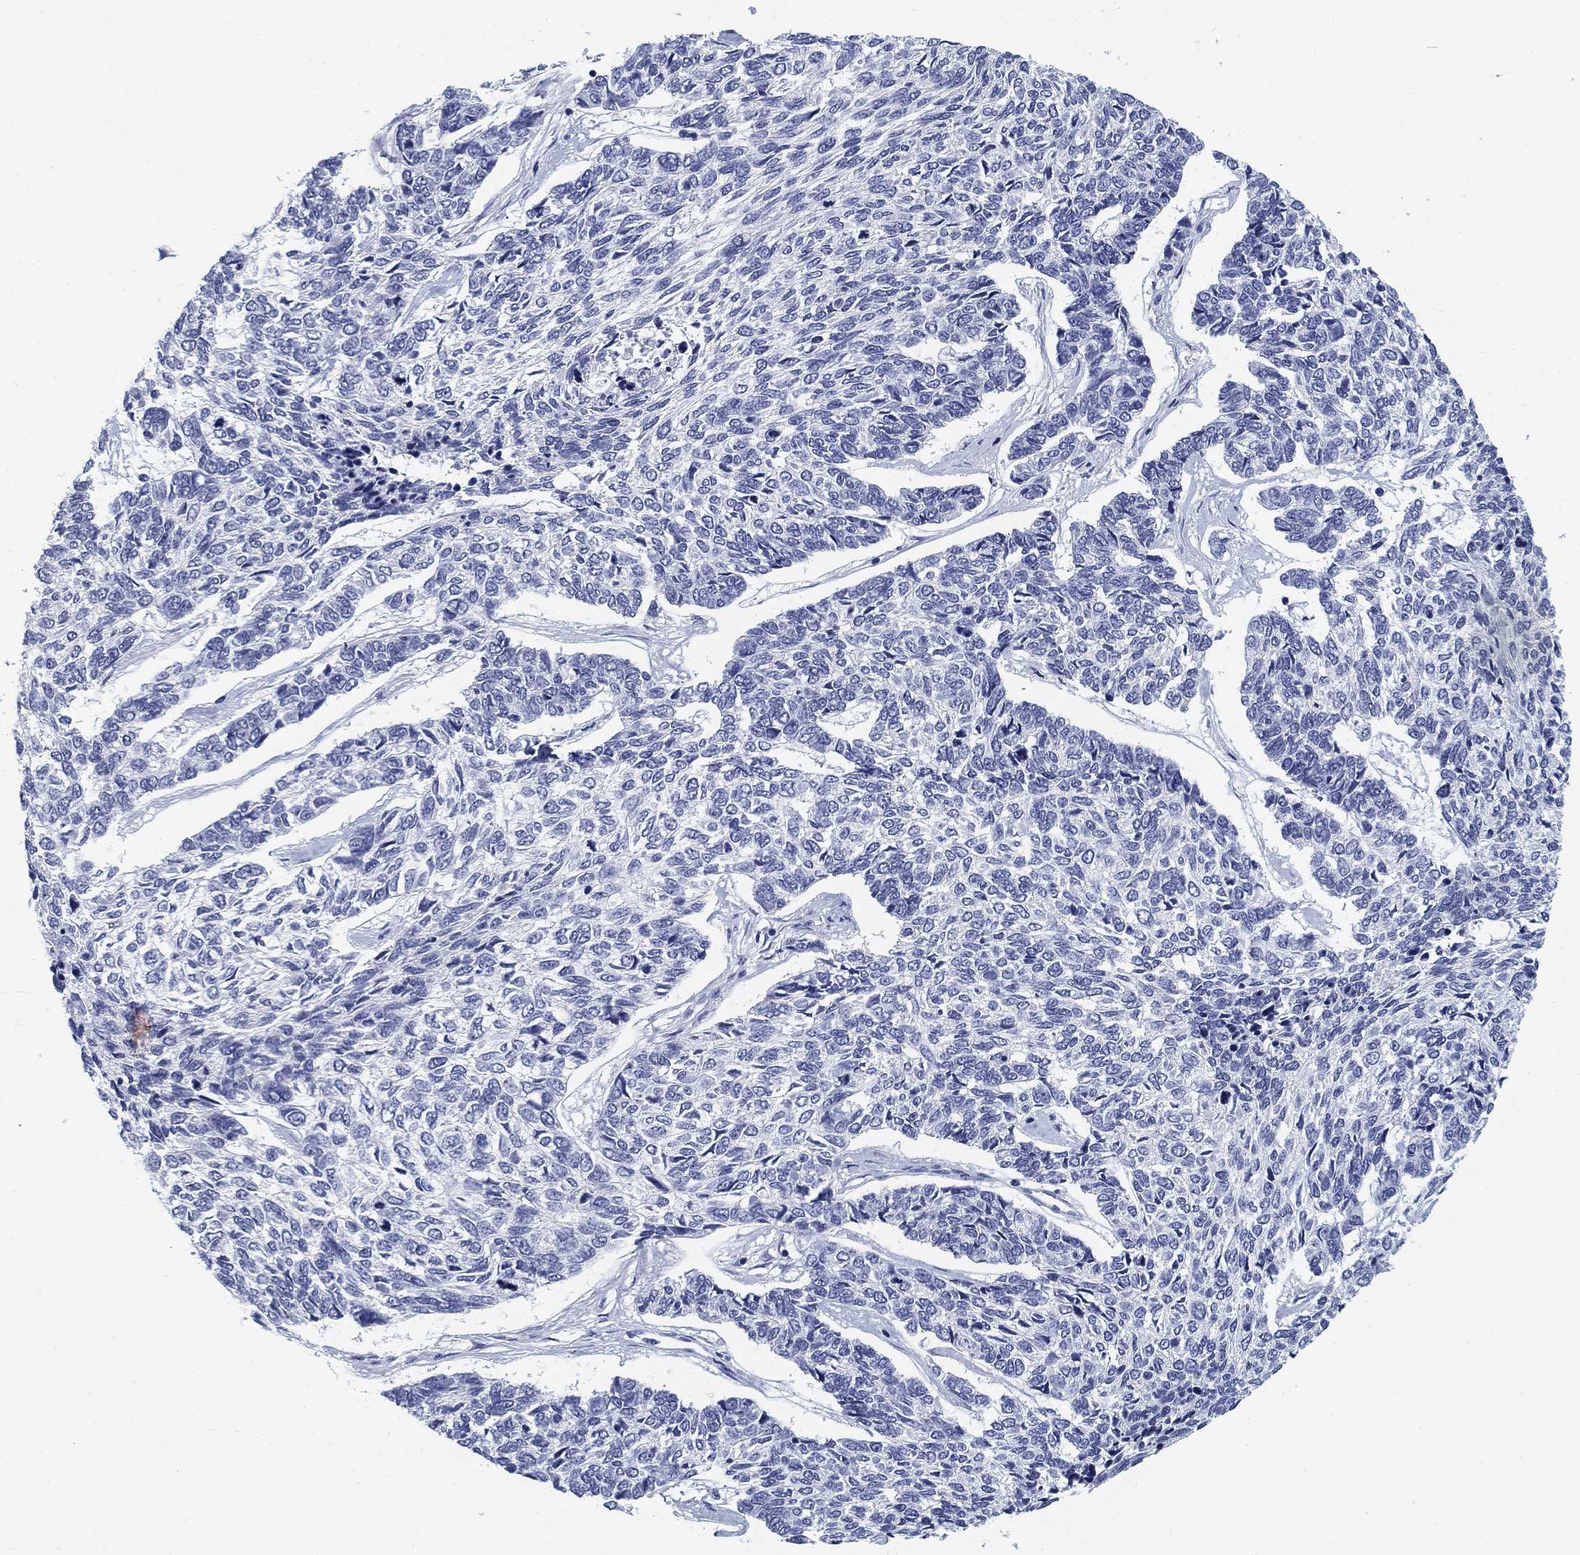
{"staining": {"intensity": "negative", "quantity": "none", "location": "none"}, "tissue": "skin cancer", "cell_type": "Tumor cells", "image_type": "cancer", "snomed": [{"axis": "morphology", "description": "Basal cell carcinoma"}, {"axis": "topography", "description": "Skin"}], "caption": "Tumor cells show no significant protein expression in skin cancer. The staining is performed using DAB brown chromogen with nuclei counter-stained in using hematoxylin.", "gene": "SLC2A5", "patient": {"sex": "female", "age": 65}}